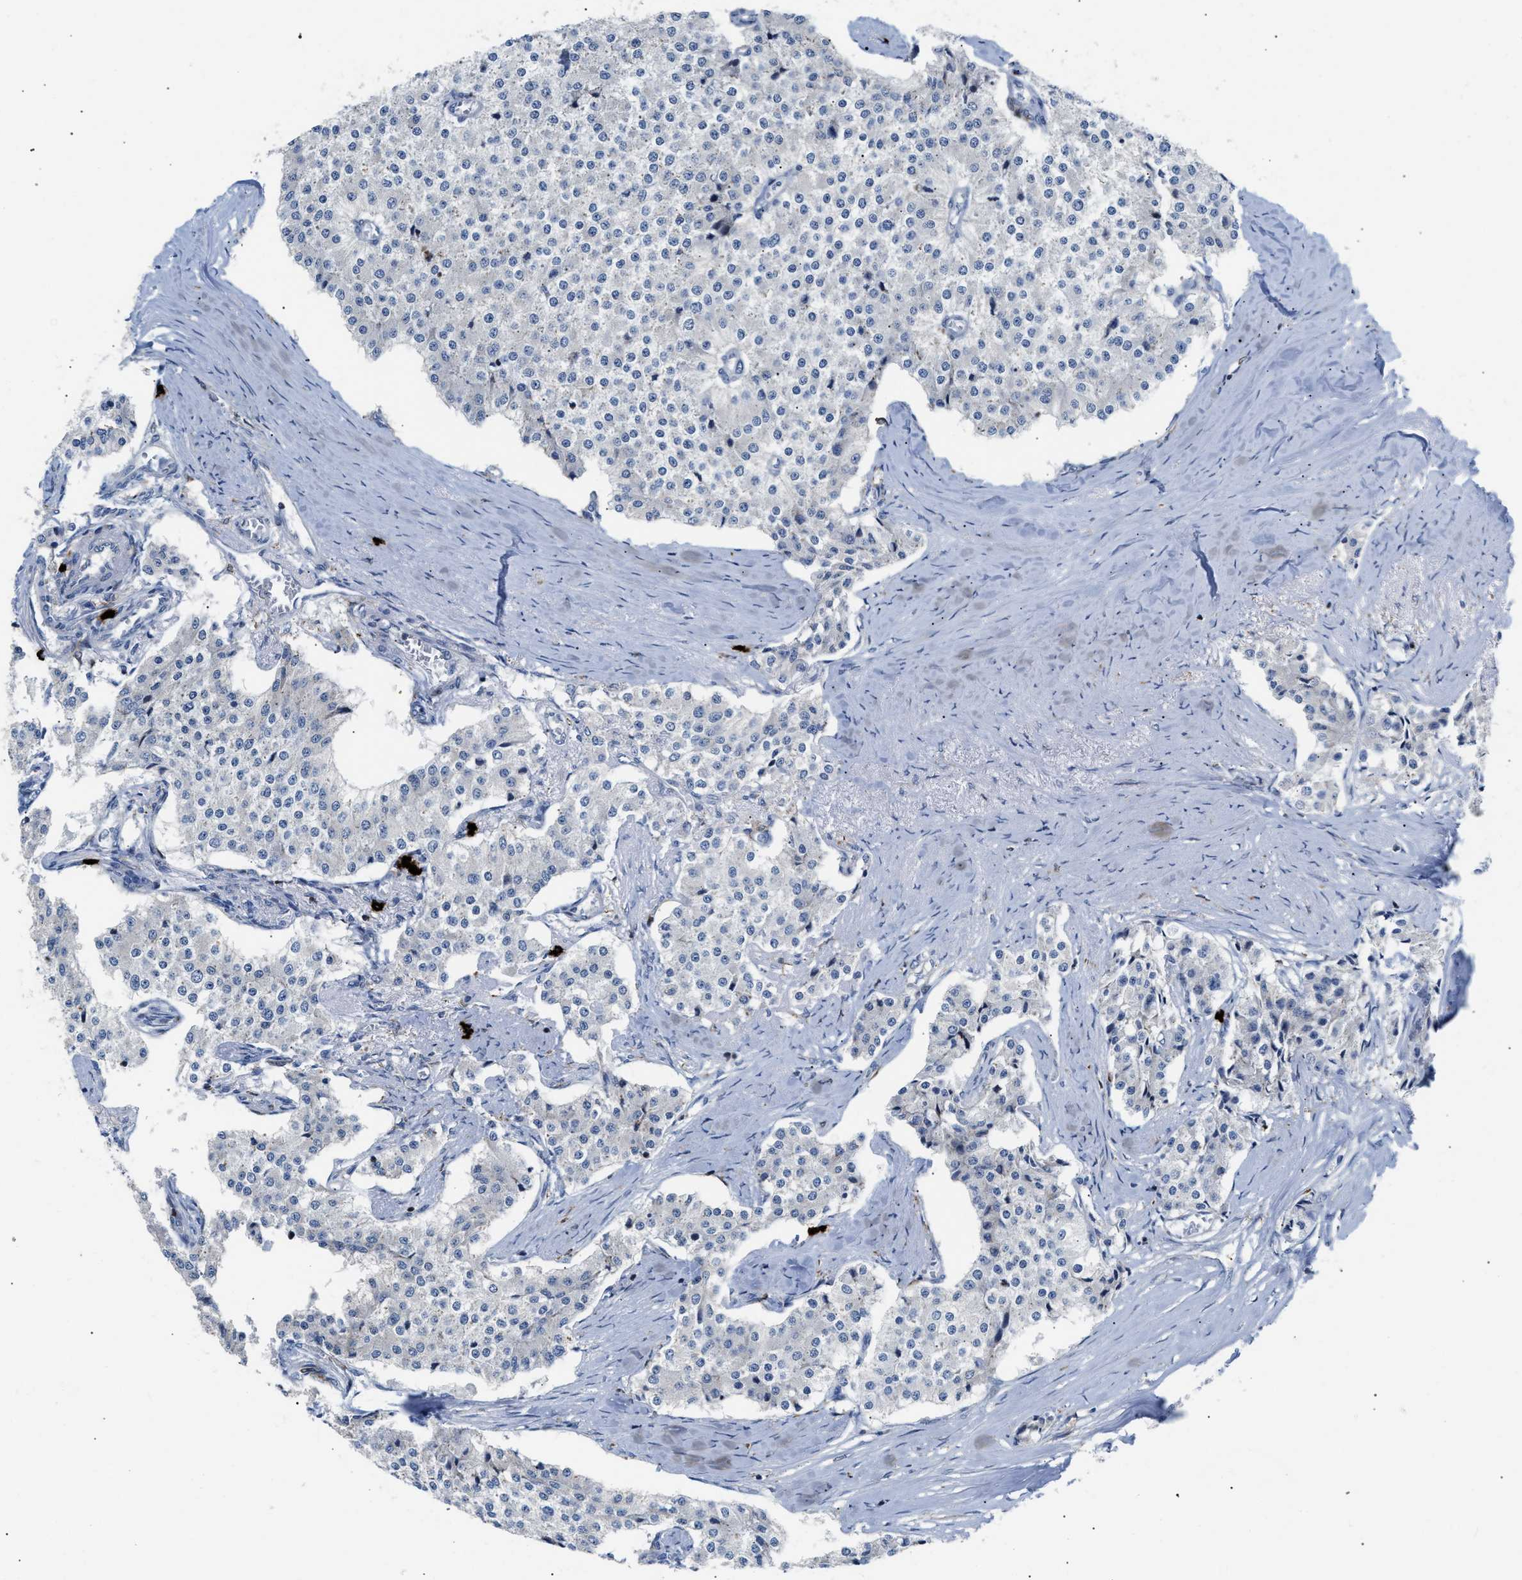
{"staining": {"intensity": "negative", "quantity": "none", "location": "none"}, "tissue": "carcinoid", "cell_type": "Tumor cells", "image_type": "cancer", "snomed": [{"axis": "morphology", "description": "Carcinoid, malignant, NOS"}, {"axis": "topography", "description": "Colon"}], "caption": "Immunohistochemistry (IHC) micrograph of neoplastic tissue: human malignant carcinoid stained with DAB (3,3'-diaminobenzidine) demonstrates no significant protein expression in tumor cells.", "gene": "ATP9A", "patient": {"sex": "female", "age": 52}}